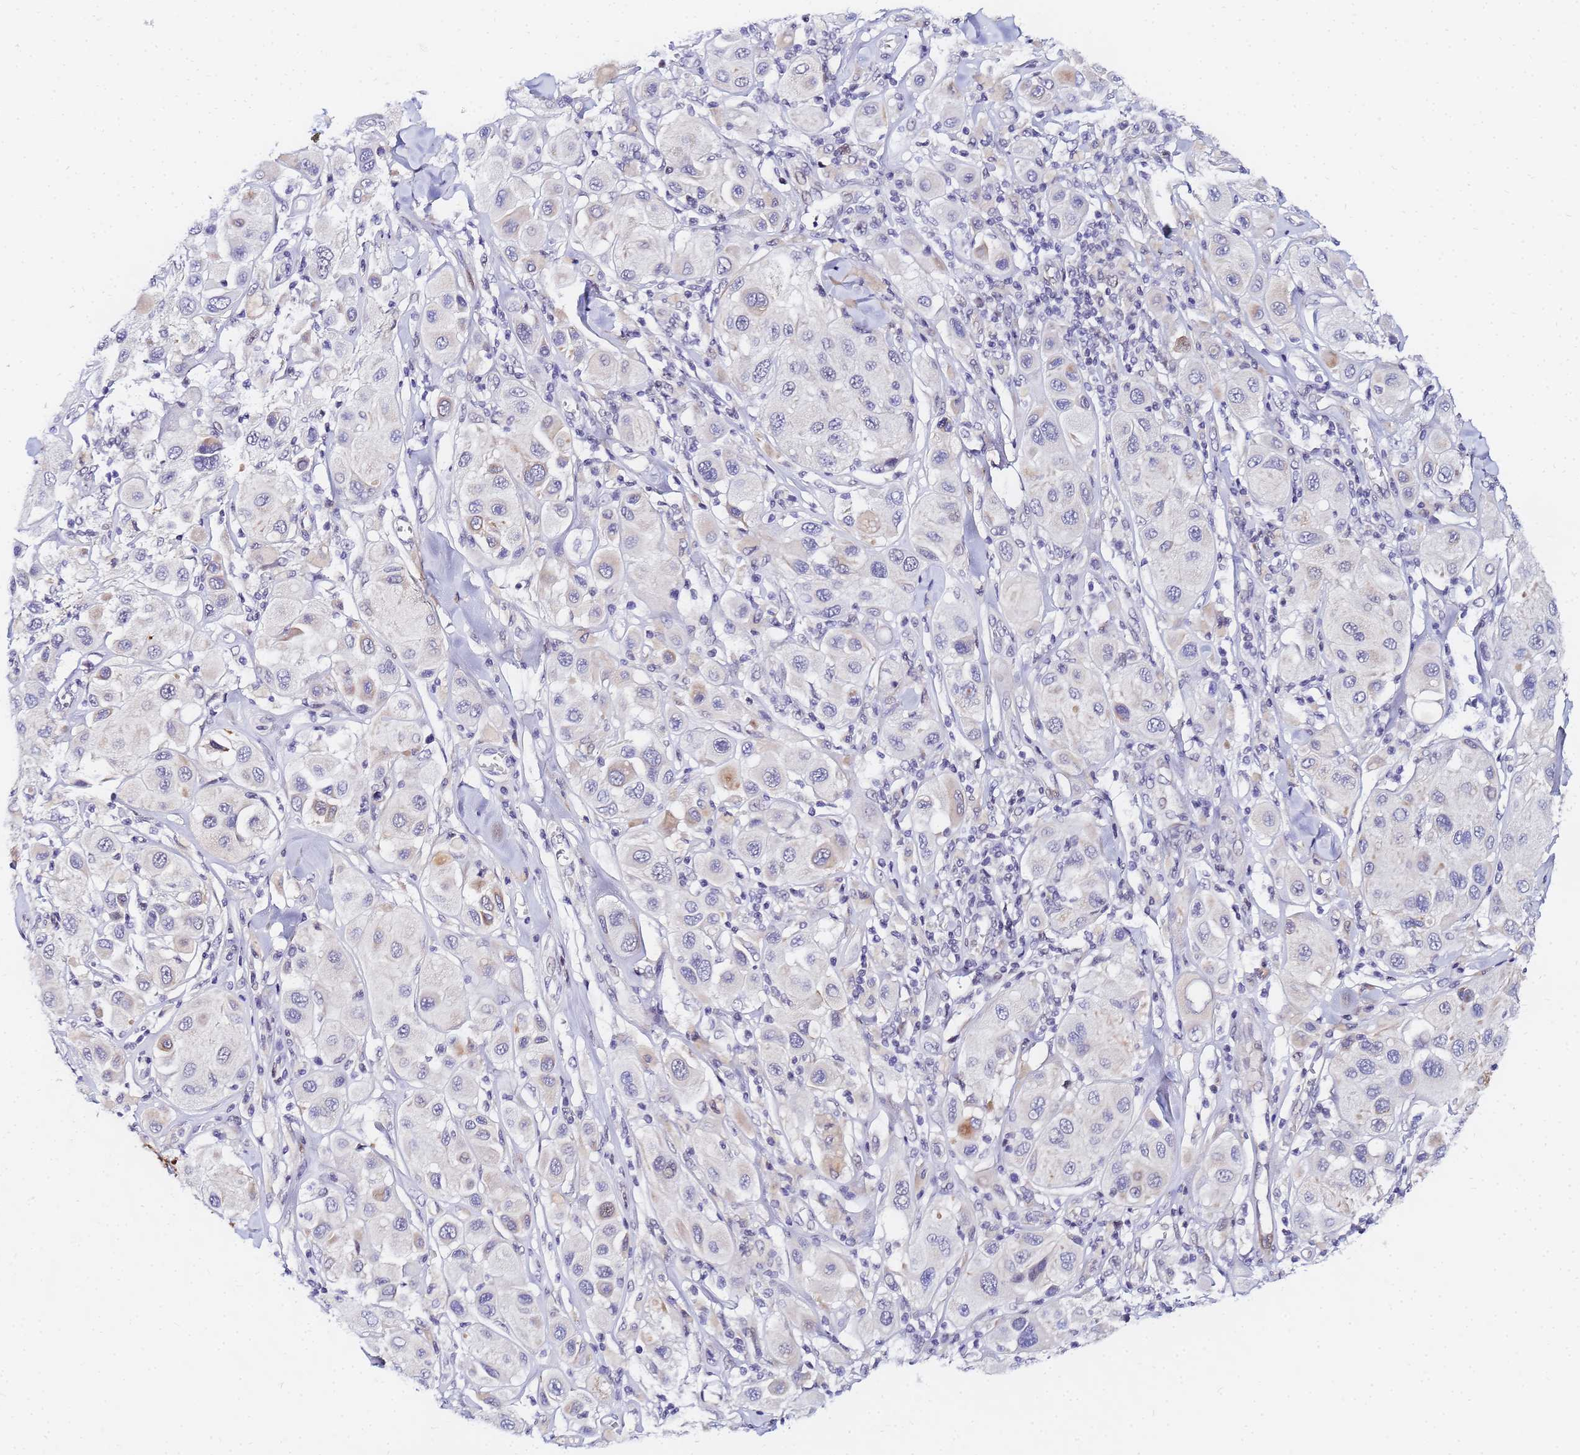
{"staining": {"intensity": "weak", "quantity": "<25%", "location": "cytoplasmic/membranous"}, "tissue": "melanoma", "cell_type": "Tumor cells", "image_type": "cancer", "snomed": [{"axis": "morphology", "description": "Malignant melanoma, Metastatic site"}, {"axis": "topography", "description": "Skin"}], "caption": "The photomicrograph demonstrates no significant positivity in tumor cells of melanoma. Brightfield microscopy of immunohistochemistry (IHC) stained with DAB (3,3'-diaminobenzidine) (brown) and hematoxylin (blue), captured at high magnification.", "gene": "CKMT1A", "patient": {"sex": "male", "age": 41}}